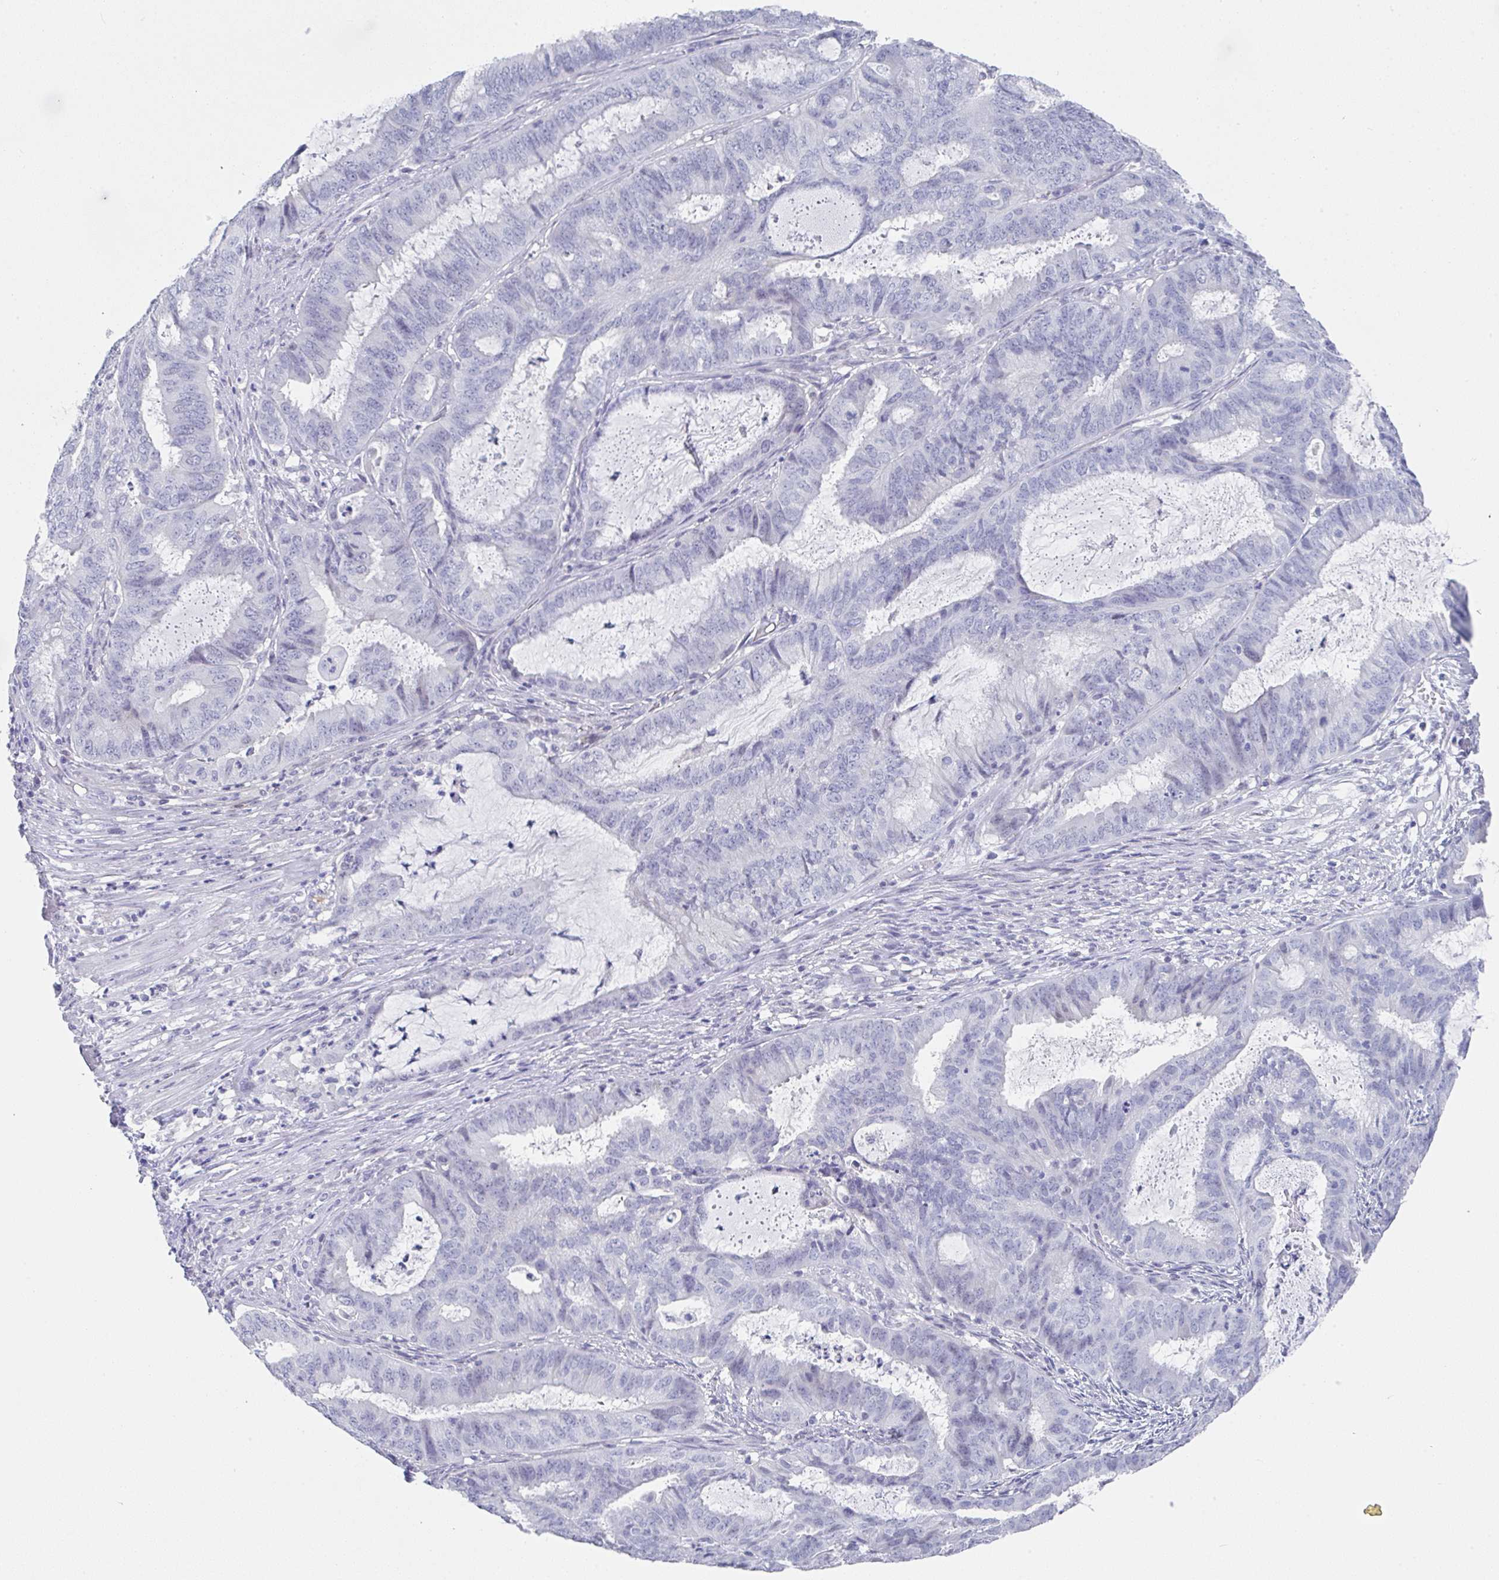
{"staining": {"intensity": "negative", "quantity": "none", "location": "none"}, "tissue": "endometrial cancer", "cell_type": "Tumor cells", "image_type": "cancer", "snomed": [{"axis": "morphology", "description": "Adenocarcinoma, NOS"}, {"axis": "topography", "description": "Endometrium"}], "caption": "Immunohistochemical staining of endometrial adenocarcinoma reveals no significant staining in tumor cells.", "gene": "TNFRSF8", "patient": {"sex": "female", "age": 51}}